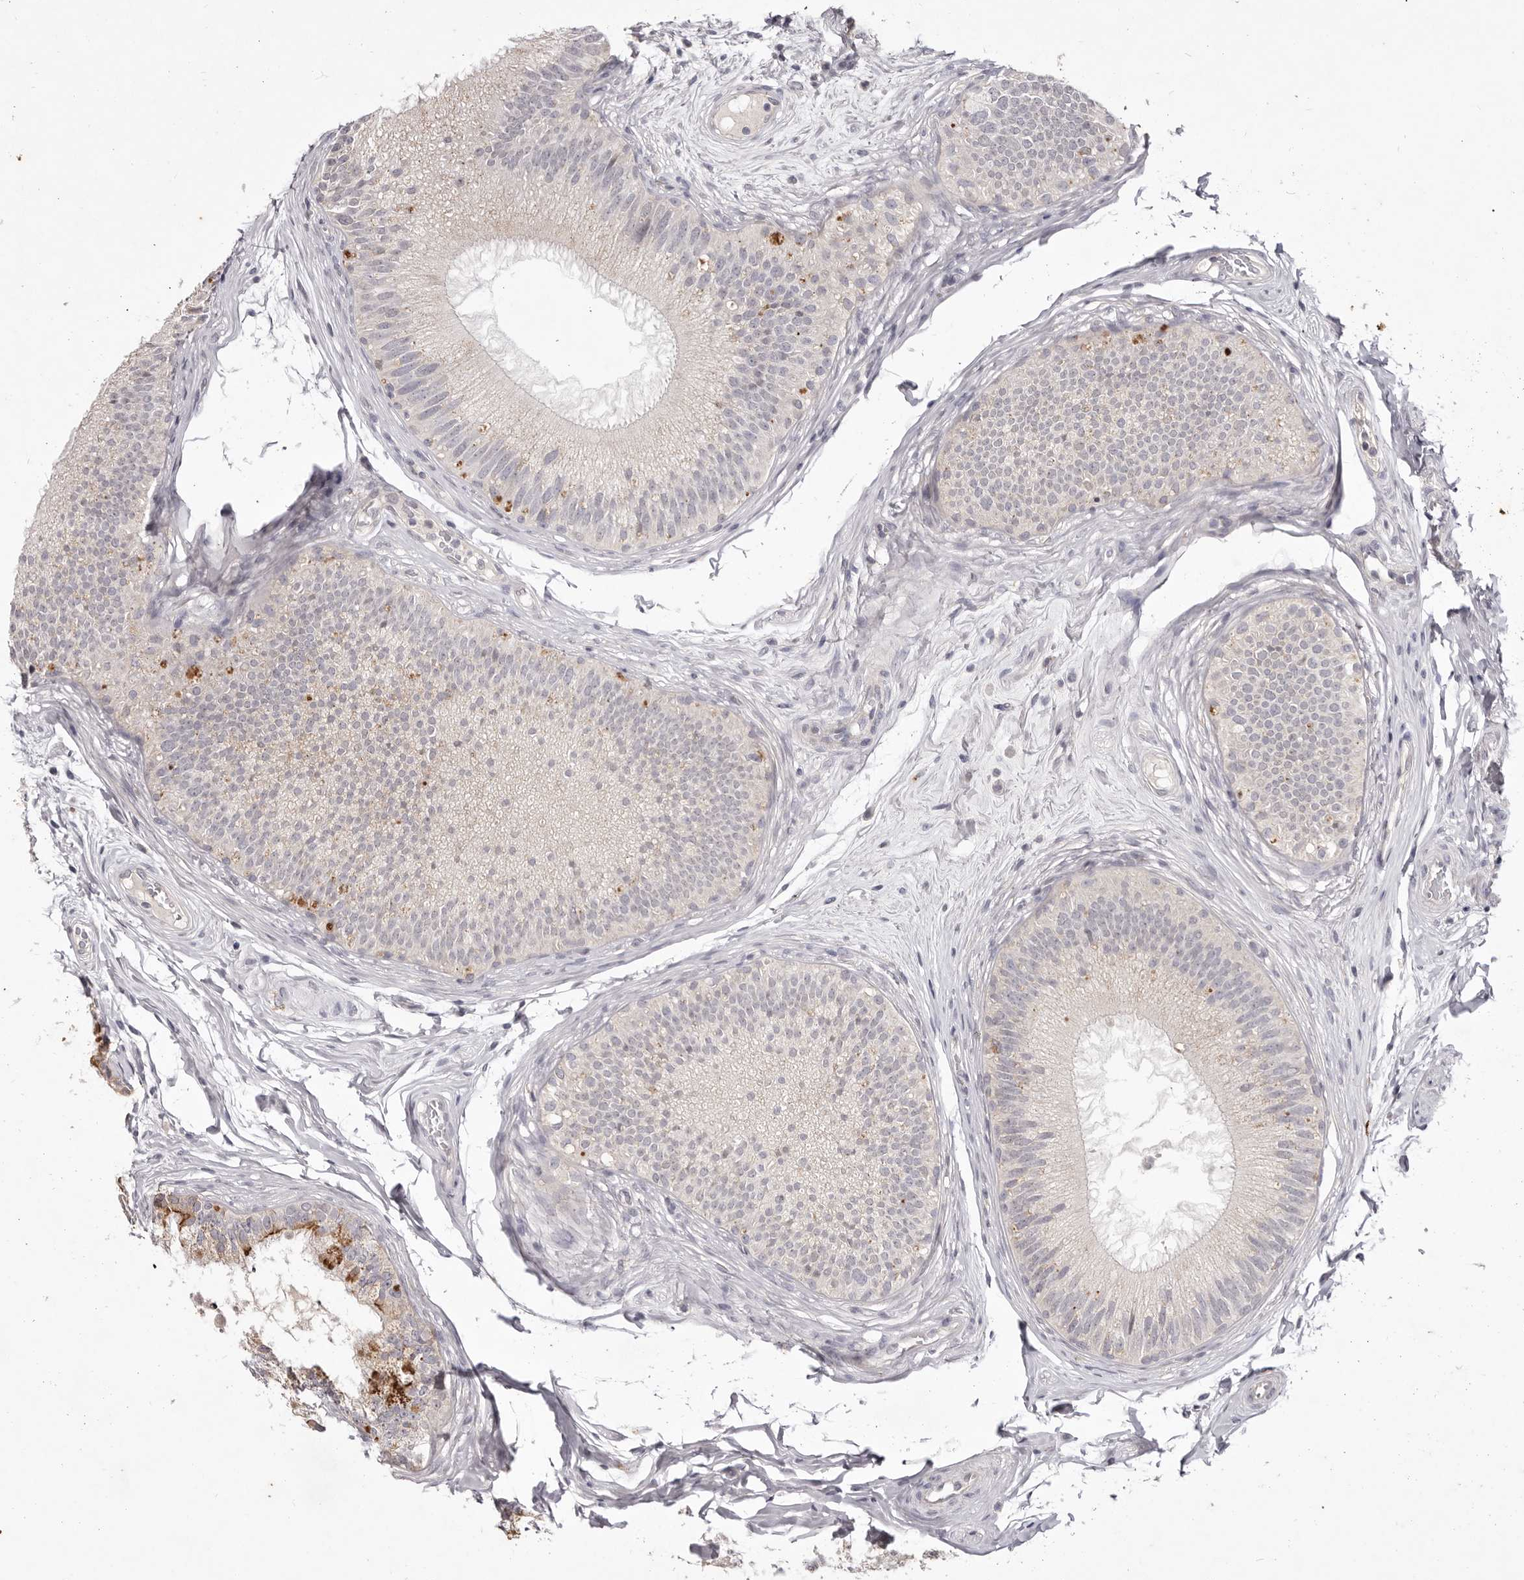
{"staining": {"intensity": "moderate", "quantity": "25%-75%", "location": "cytoplasmic/membranous"}, "tissue": "epididymis", "cell_type": "Glandular cells", "image_type": "normal", "snomed": [{"axis": "morphology", "description": "Normal tissue, NOS"}, {"axis": "topography", "description": "Epididymis"}], "caption": "Immunohistochemistry of normal human epididymis reveals medium levels of moderate cytoplasmic/membranous staining in approximately 25%-75% of glandular cells.", "gene": "GARNL3", "patient": {"sex": "male", "age": 45}}